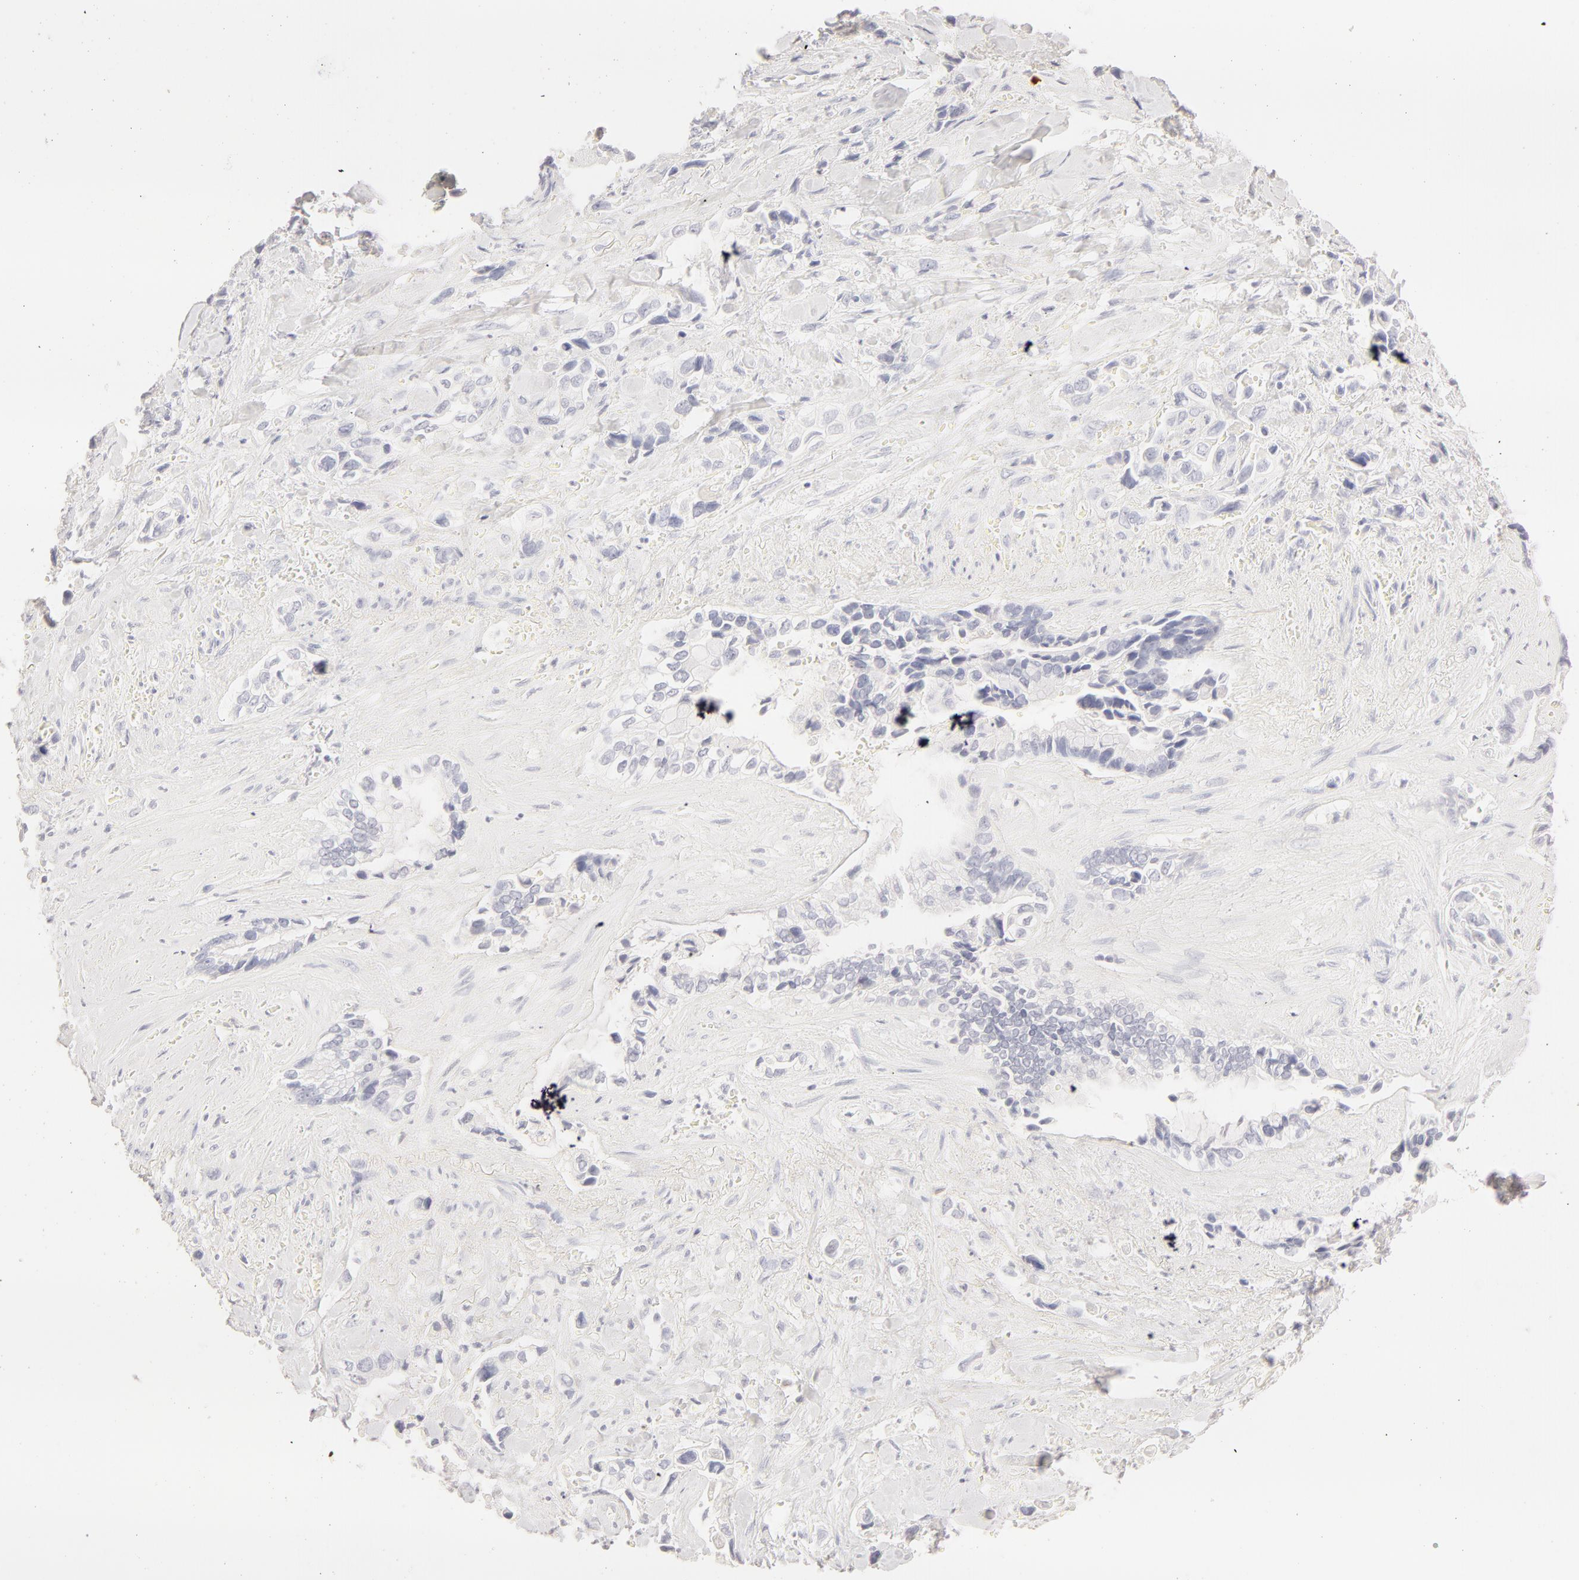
{"staining": {"intensity": "negative", "quantity": "none", "location": "none"}, "tissue": "pancreatic cancer", "cell_type": "Tumor cells", "image_type": "cancer", "snomed": [{"axis": "morphology", "description": "Adenocarcinoma, NOS"}, {"axis": "topography", "description": "Pancreas"}], "caption": "A photomicrograph of human pancreatic cancer is negative for staining in tumor cells.", "gene": "LGALS7B", "patient": {"sex": "male", "age": 69}}